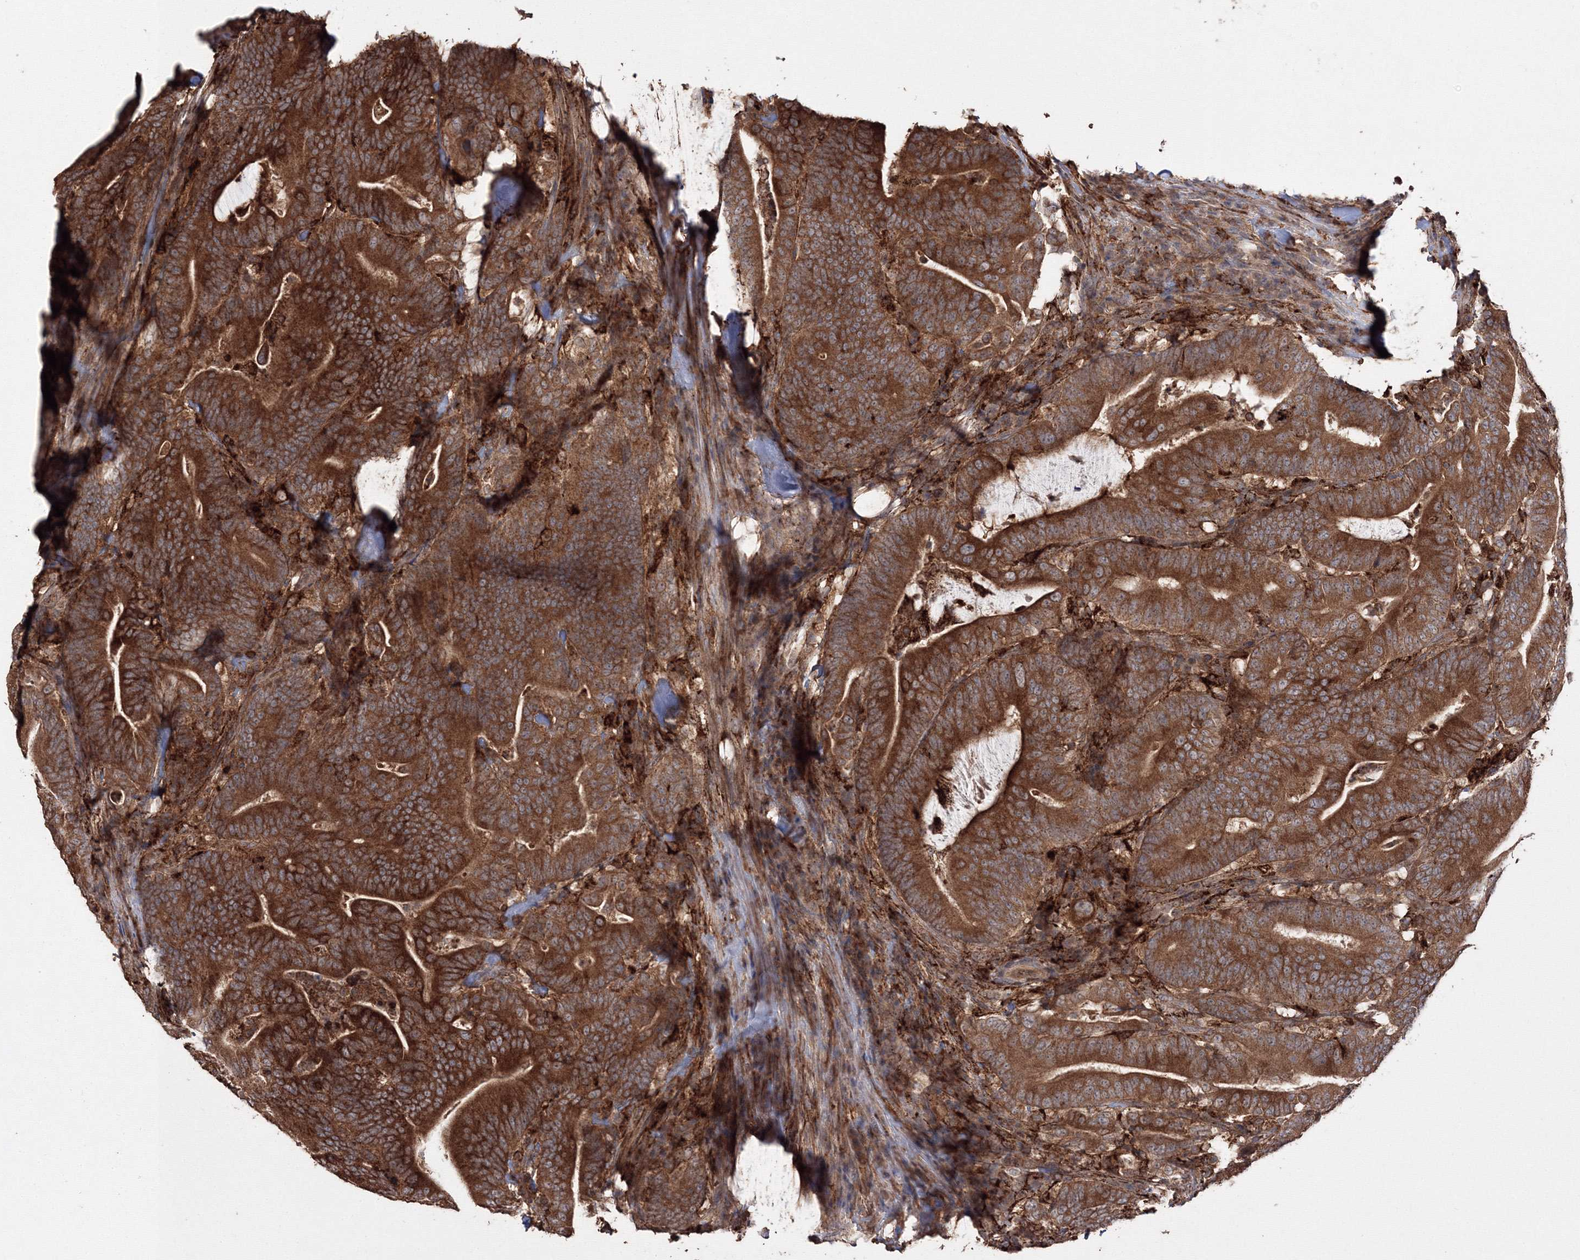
{"staining": {"intensity": "moderate", "quantity": ">75%", "location": "cytoplasmic/membranous"}, "tissue": "colorectal cancer", "cell_type": "Tumor cells", "image_type": "cancer", "snomed": [{"axis": "morphology", "description": "Adenocarcinoma, NOS"}, {"axis": "topography", "description": "Colon"}], "caption": "Brown immunohistochemical staining in colorectal cancer demonstrates moderate cytoplasmic/membranous positivity in approximately >75% of tumor cells.", "gene": "DDO", "patient": {"sex": "female", "age": 66}}